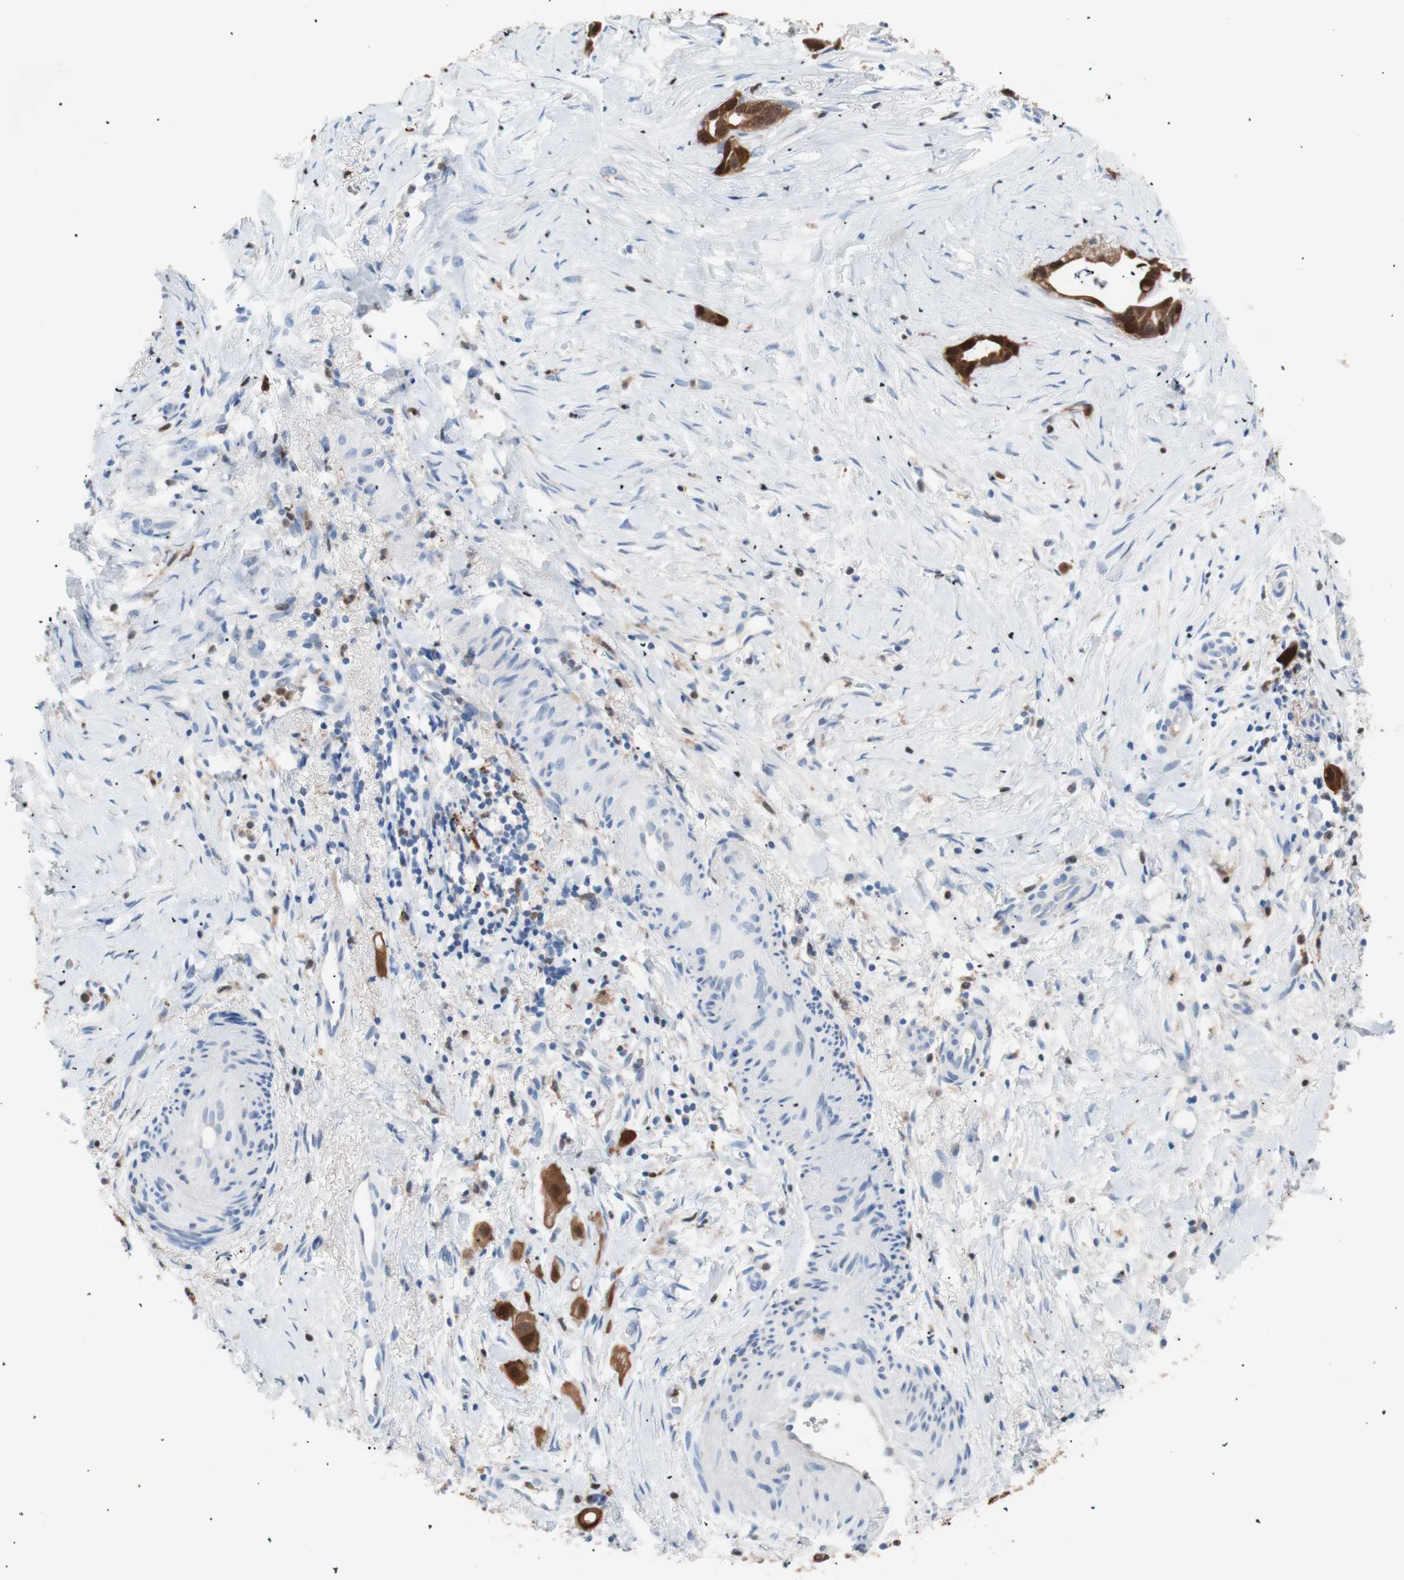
{"staining": {"intensity": "strong", "quantity": ">75%", "location": "cytoplasmic/membranous,nuclear"}, "tissue": "liver cancer", "cell_type": "Tumor cells", "image_type": "cancer", "snomed": [{"axis": "morphology", "description": "Cholangiocarcinoma"}, {"axis": "topography", "description": "Liver"}], "caption": "An image of cholangiocarcinoma (liver) stained for a protein exhibits strong cytoplasmic/membranous and nuclear brown staining in tumor cells.", "gene": "IL18", "patient": {"sex": "female", "age": 65}}